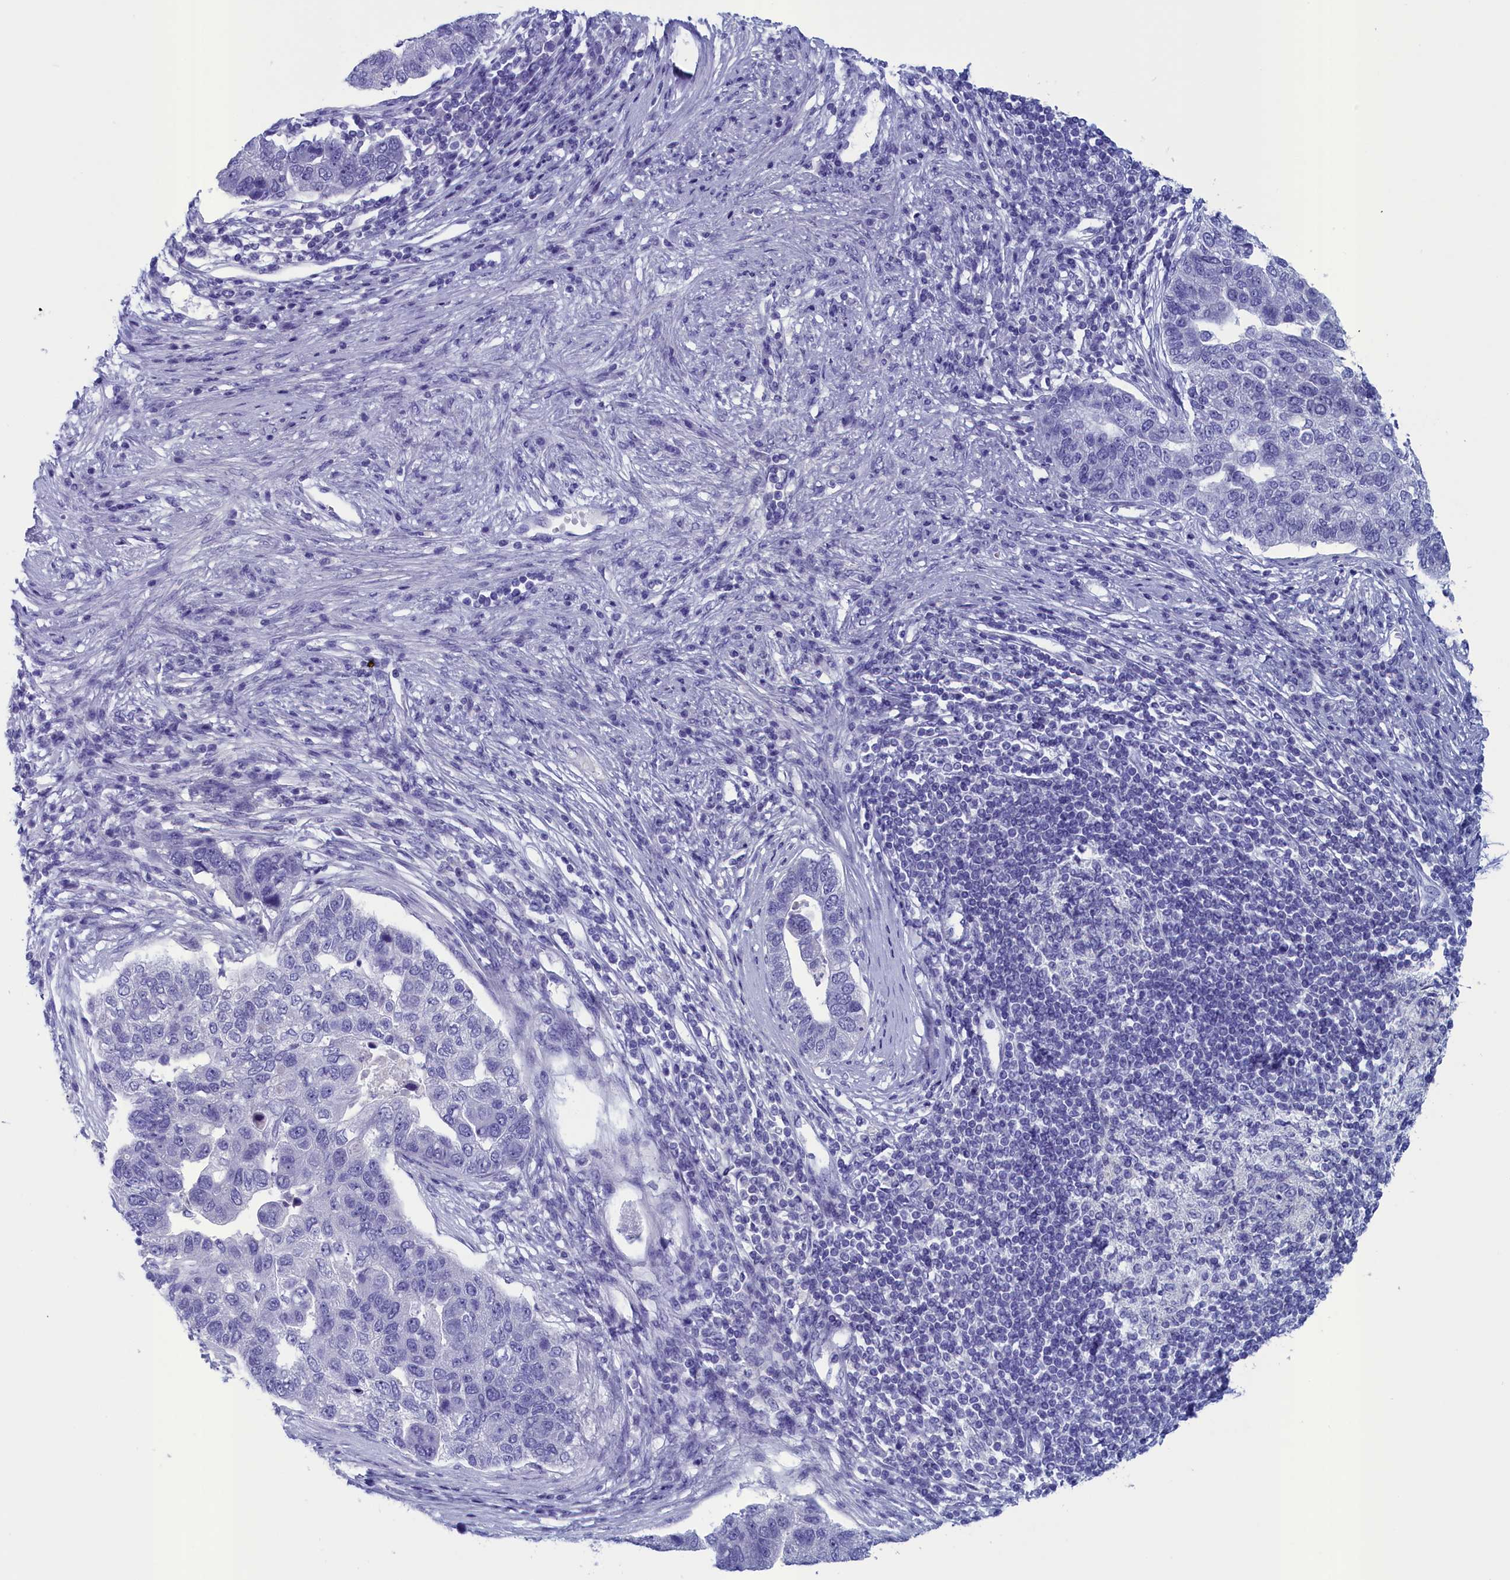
{"staining": {"intensity": "negative", "quantity": "none", "location": "none"}, "tissue": "pancreatic cancer", "cell_type": "Tumor cells", "image_type": "cancer", "snomed": [{"axis": "morphology", "description": "Adenocarcinoma, NOS"}, {"axis": "topography", "description": "Pancreas"}], "caption": "Tumor cells show no significant expression in pancreatic adenocarcinoma.", "gene": "ANKRD2", "patient": {"sex": "female", "age": 61}}